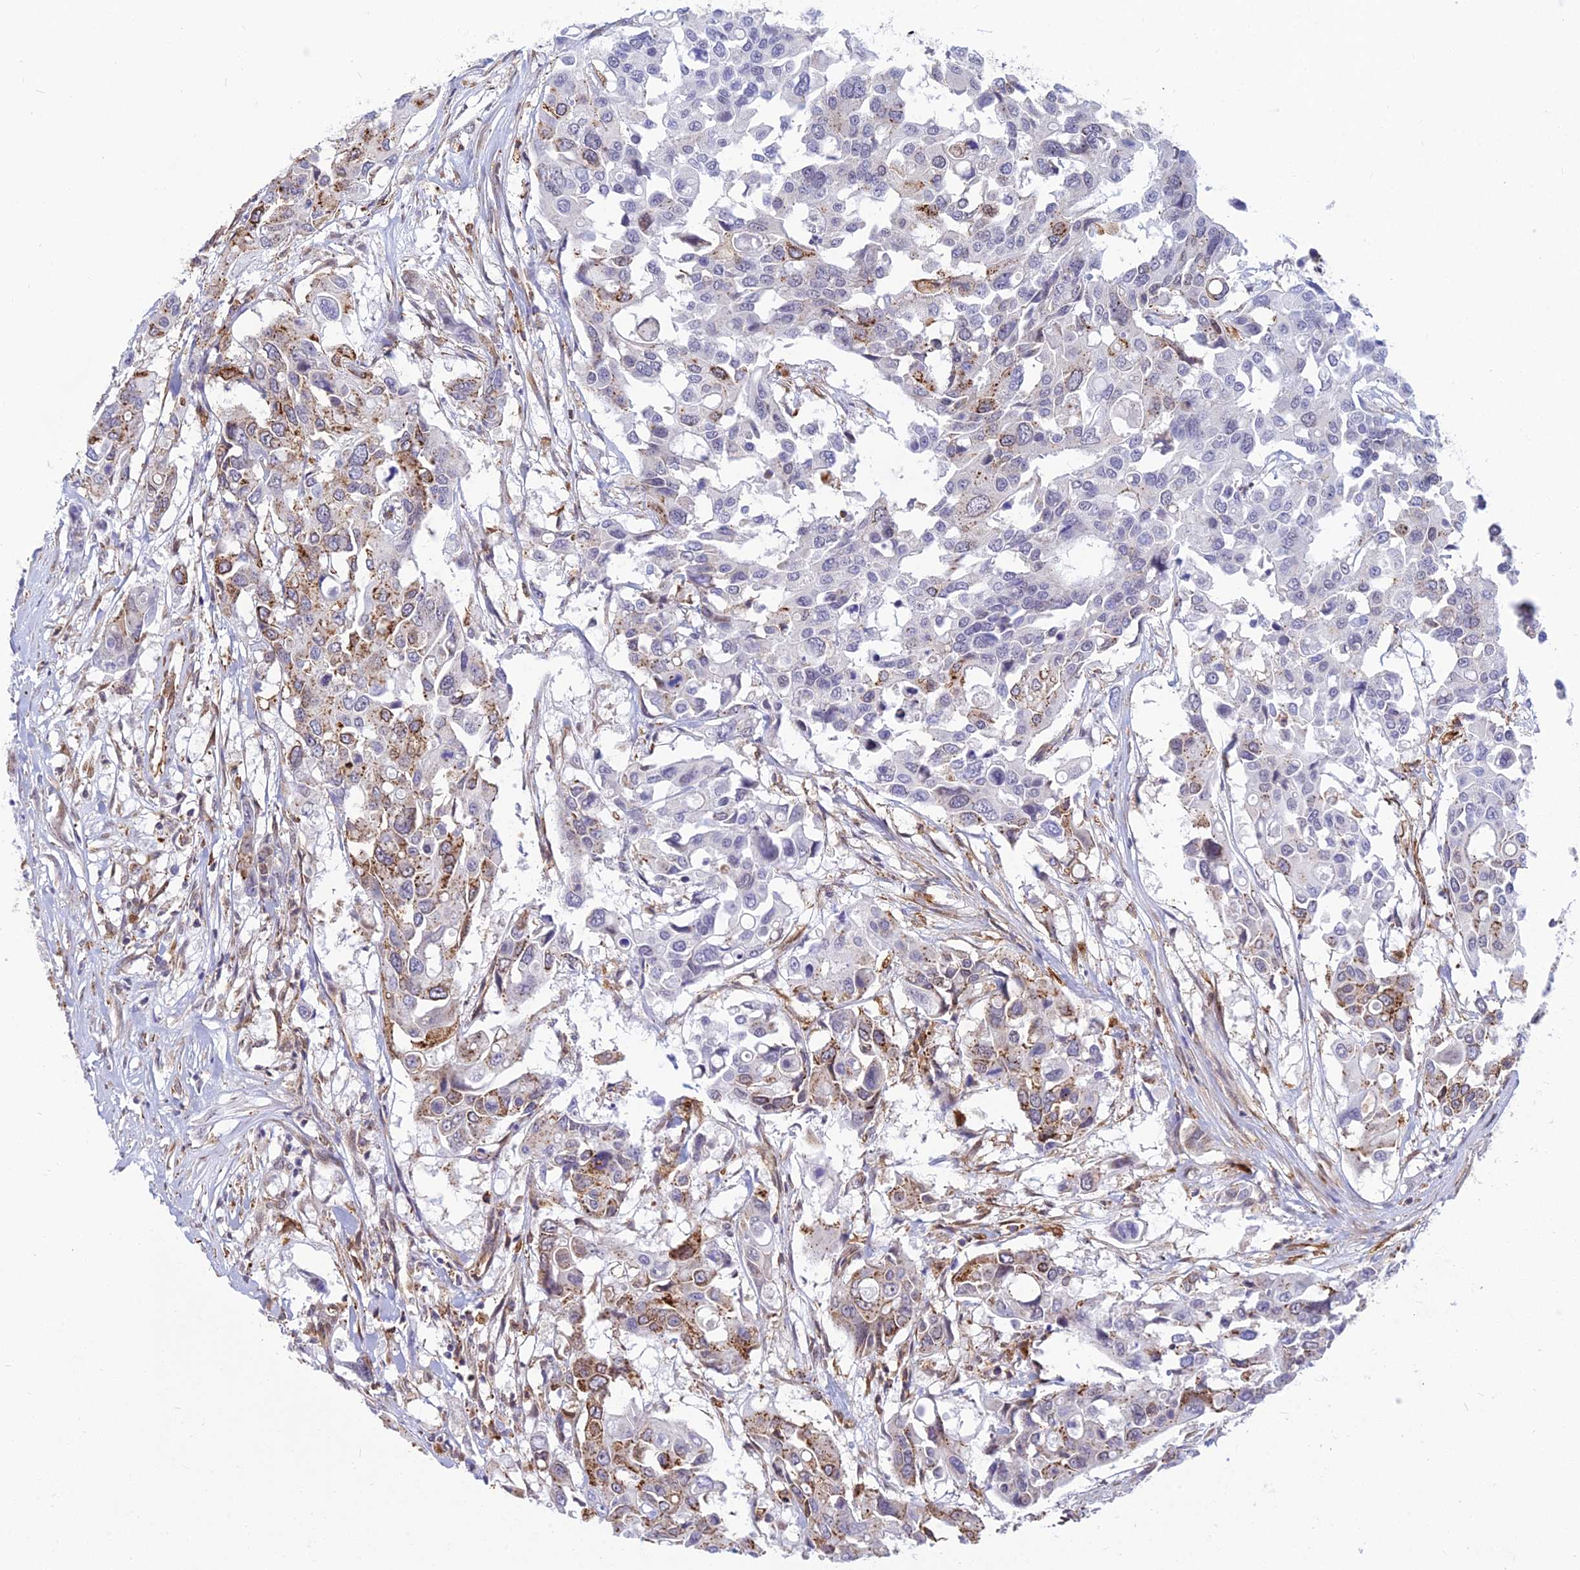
{"staining": {"intensity": "moderate", "quantity": "<25%", "location": "cytoplasmic/membranous"}, "tissue": "colorectal cancer", "cell_type": "Tumor cells", "image_type": "cancer", "snomed": [{"axis": "morphology", "description": "Adenocarcinoma, NOS"}, {"axis": "topography", "description": "Colon"}], "caption": "IHC micrograph of colorectal cancer stained for a protein (brown), which shows low levels of moderate cytoplasmic/membranous positivity in about <25% of tumor cells.", "gene": "SAPCD2", "patient": {"sex": "male", "age": 77}}